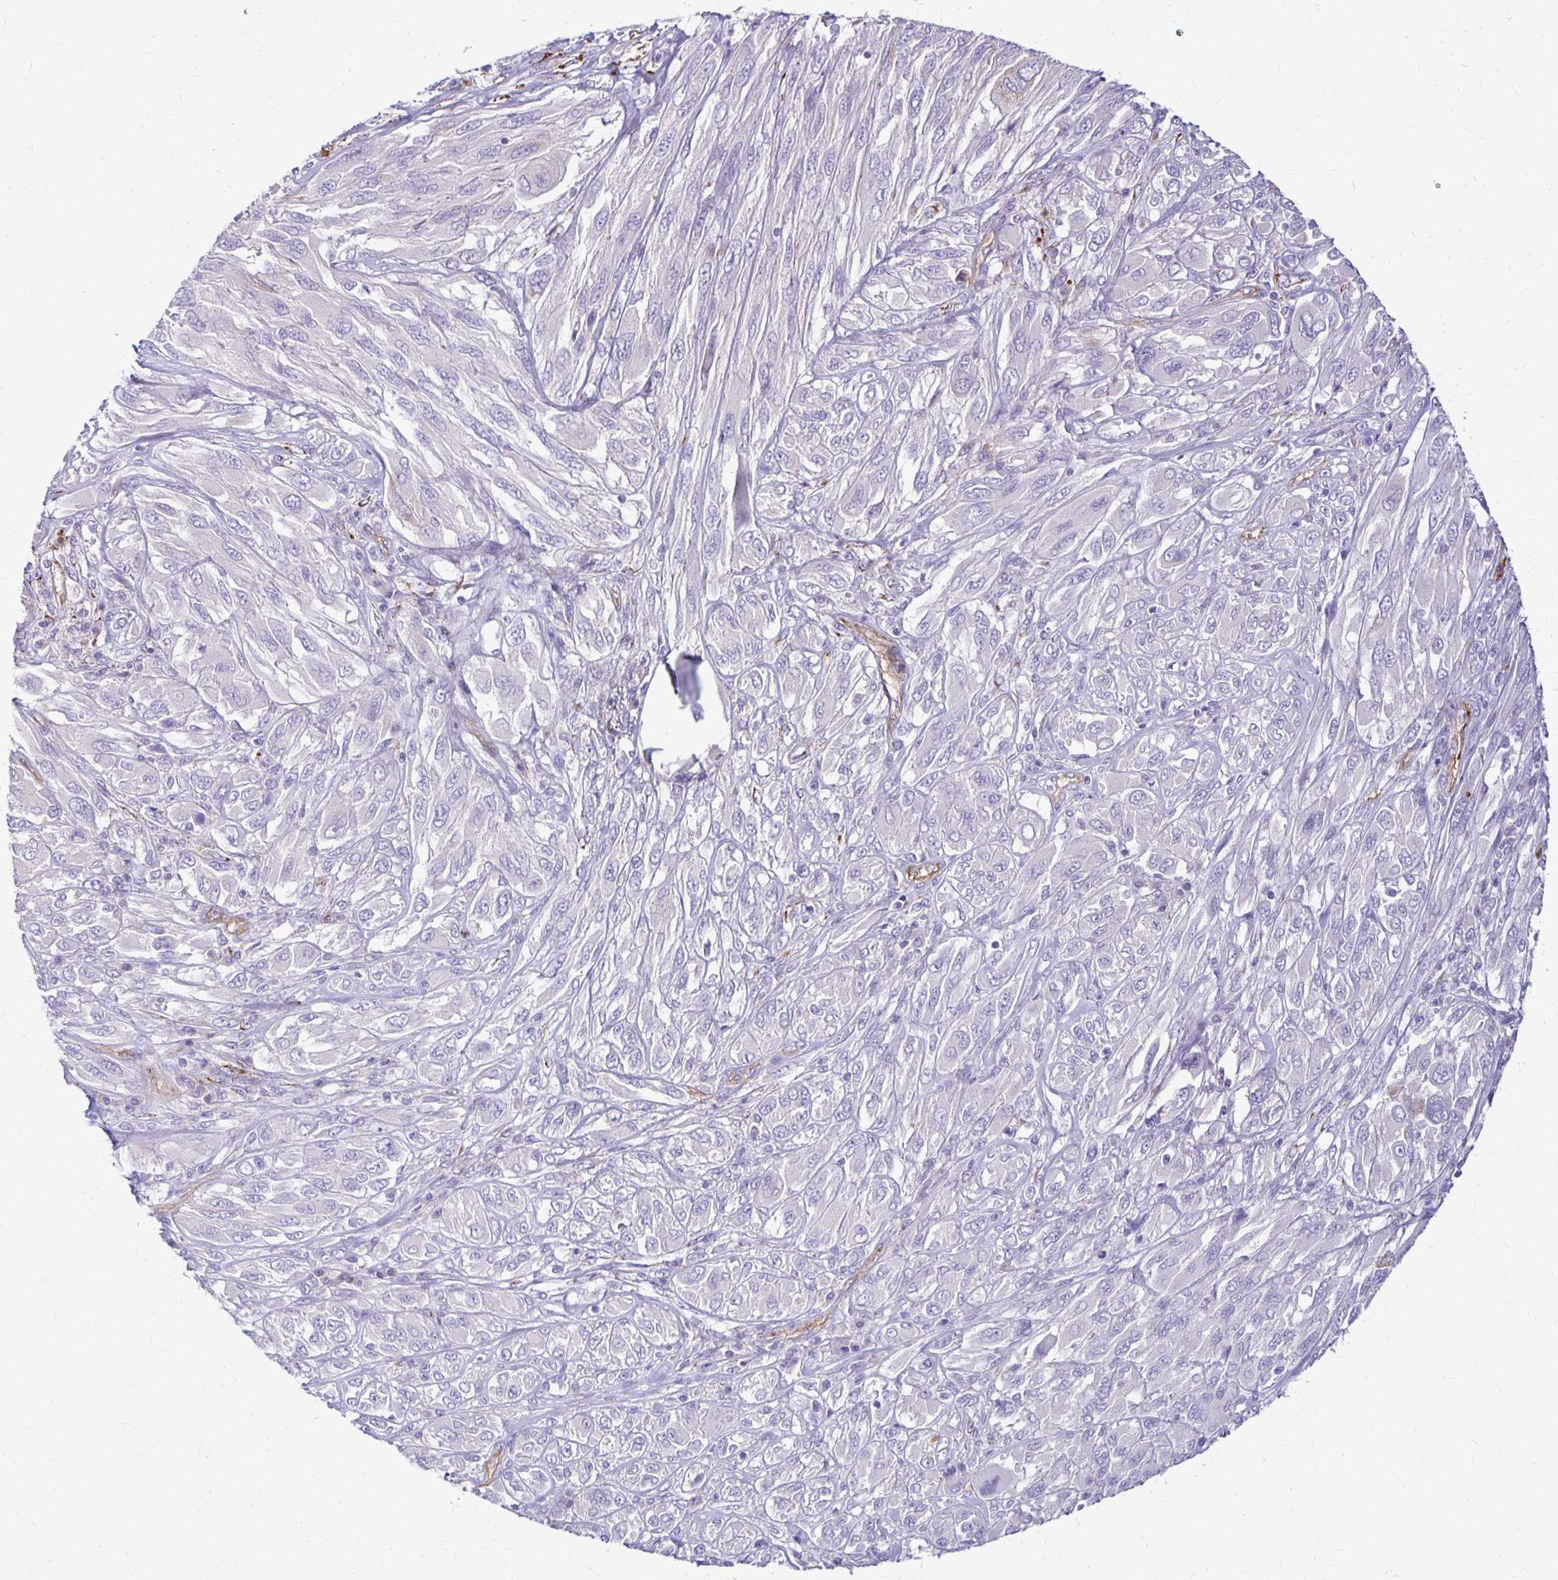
{"staining": {"intensity": "negative", "quantity": "none", "location": "none"}, "tissue": "melanoma", "cell_type": "Tumor cells", "image_type": "cancer", "snomed": [{"axis": "morphology", "description": "Malignant melanoma, NOS"}, {"axis": "topography", "description": "Skin"}], "caption": "Immunohistochemical staining of human malignant melanoma exhibits no significant staining in tumor cells.", "gene": "TTYH1", "patient": {"sex": "female", "age": 91}}